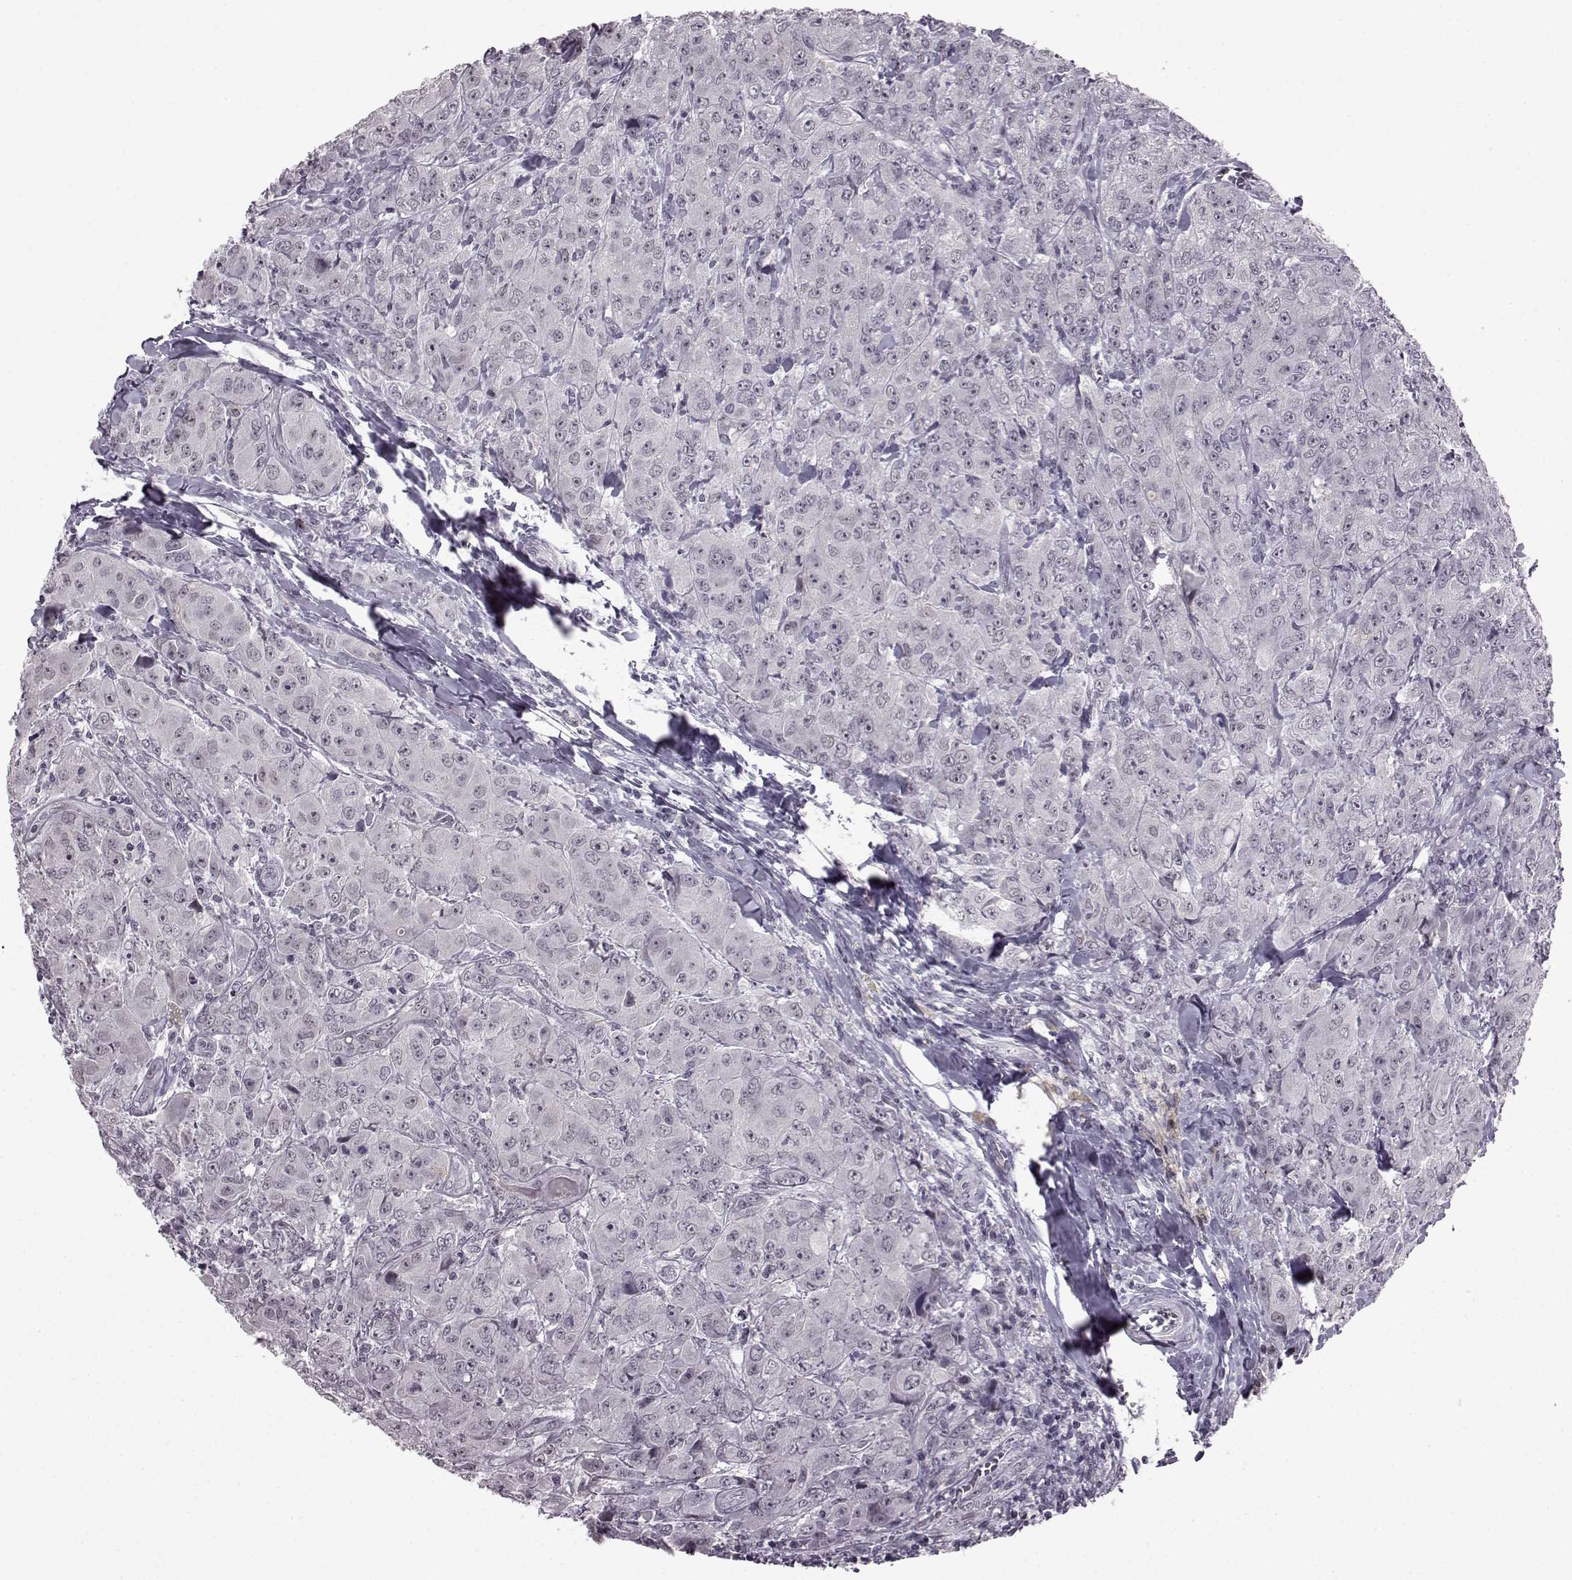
{"staining": {"intensity": "negative", "quantity": "none", "location": "none"}, "tissue": "breast cancer", "cell_type": "Tumor cells", "image_type": "cancer", "snomed": [{"axis": "morphology", "description": "Duct carcinoma"}, {"axis": "topography", "description": "Breast"}], "caption": "Immunohistochemistry of breast cancer exhibits no positivity in tumor cells.", "gene": "SLC28A2", "patient": {"sex": "female", "age": 43}}